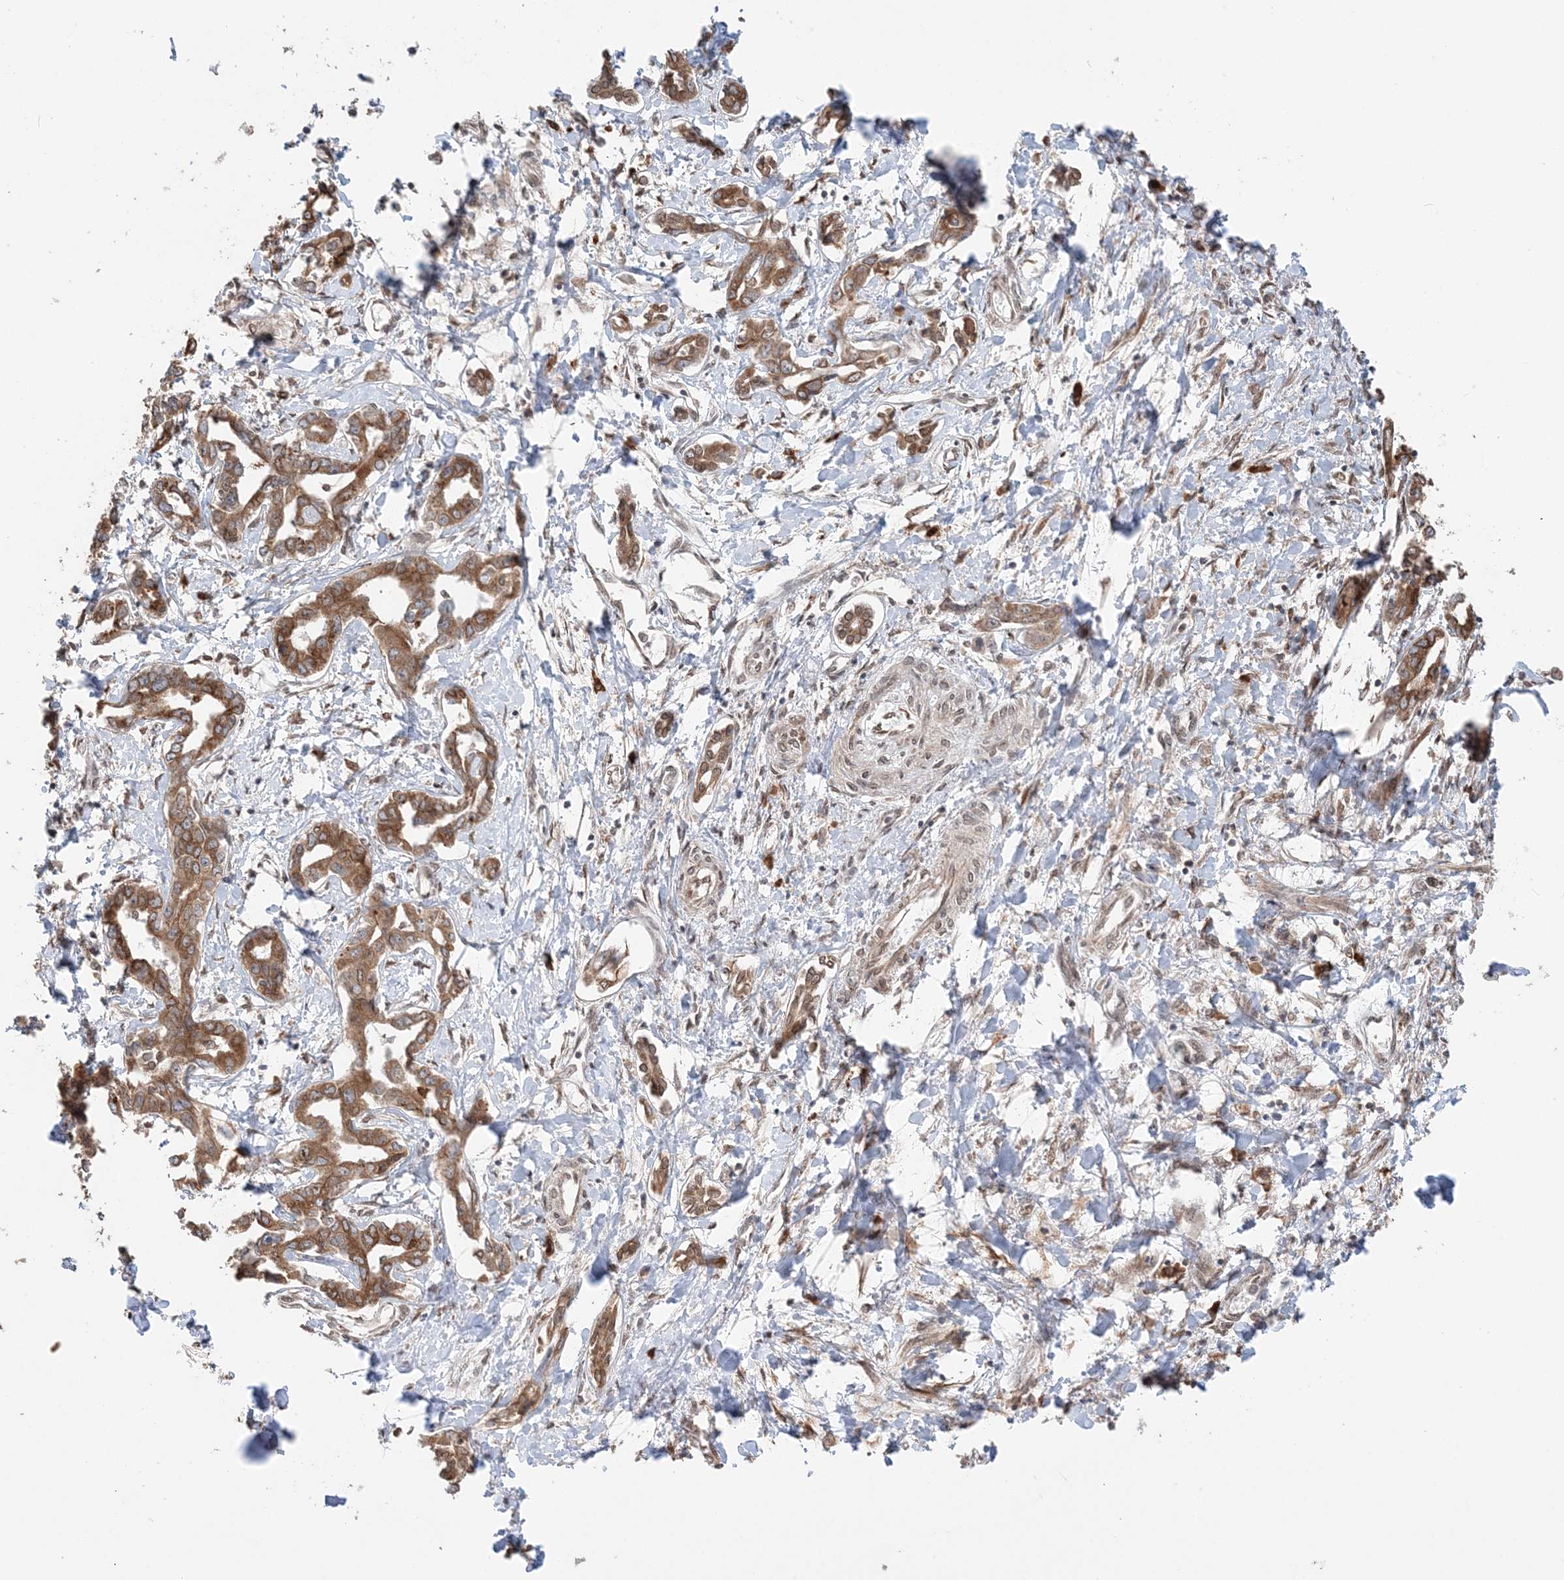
{"staining": {"intensity": "moderate", "quantity": ">75%", "location": "cytoplasmic/membranous"}, "tissue": "liver cancer", "cell_type": "Tumor cells", "image_type": "cancer", "snomed": [{"axis": "morphology", "description": "Cholangiocarcinoma"}, {"axis": "topography", "description": "Liver"}], "caption": "Liver cholangiocarcinoma stained with a protein marker exhibits moderate staining in tumor cells.", "gene": "TMED10", "patient": {"sex": "male", "age": 59}}